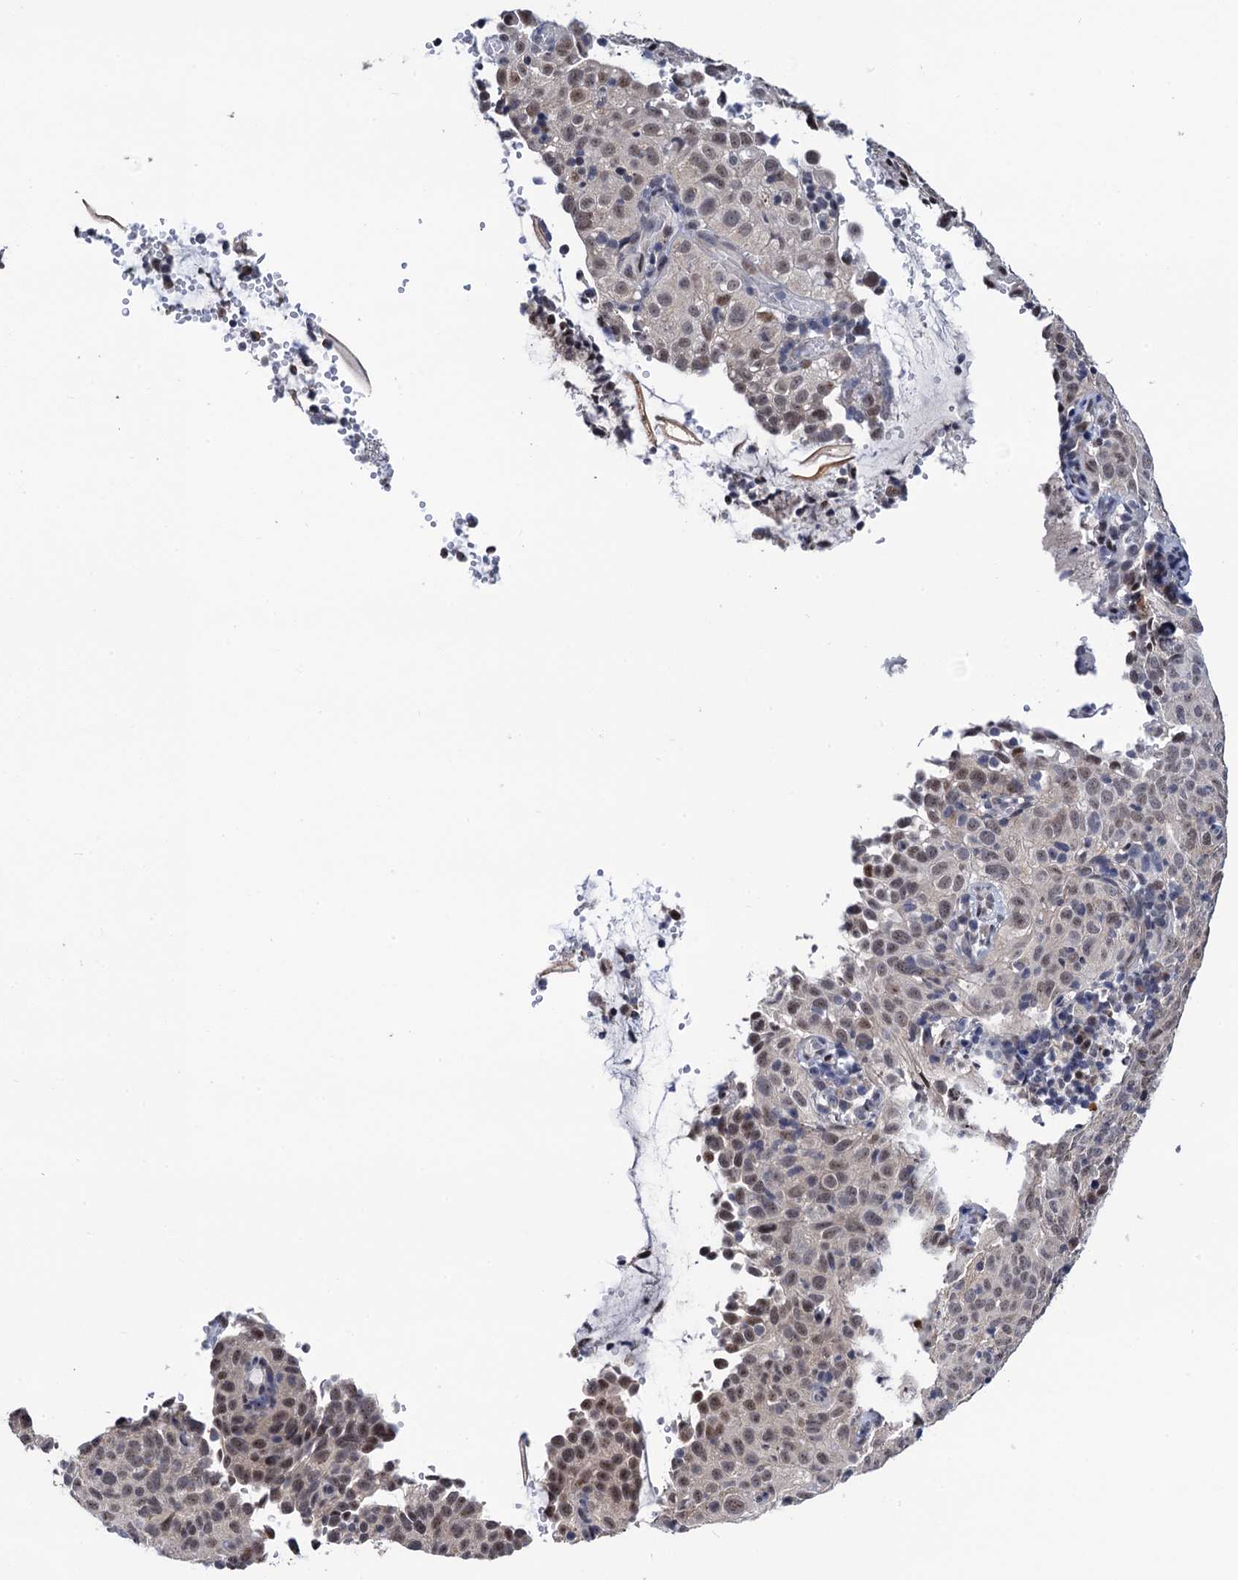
{"staining": {"intensity": "weak", "quantity": "25%-75%", "location": "nuclear"}, "tissue": "cervical cancer", "cell_type": "Tumor cells", "image_type": "cancer", "snomed": [{"axis": "morphology", "description": "Squamous cell carcinoma, NOS"}, {"axis": "topography", "description": "Cervix"}], "caption": "High-power microscopy captured an immunohistochemistry (IHC) image of cervical cancer (squamous cell carcinoma), revealing weak nuclear positivity in about 25%-75% of tumor cells.", "gene": "FAM222A", "patient": {"sex": "female", "age": 31}}